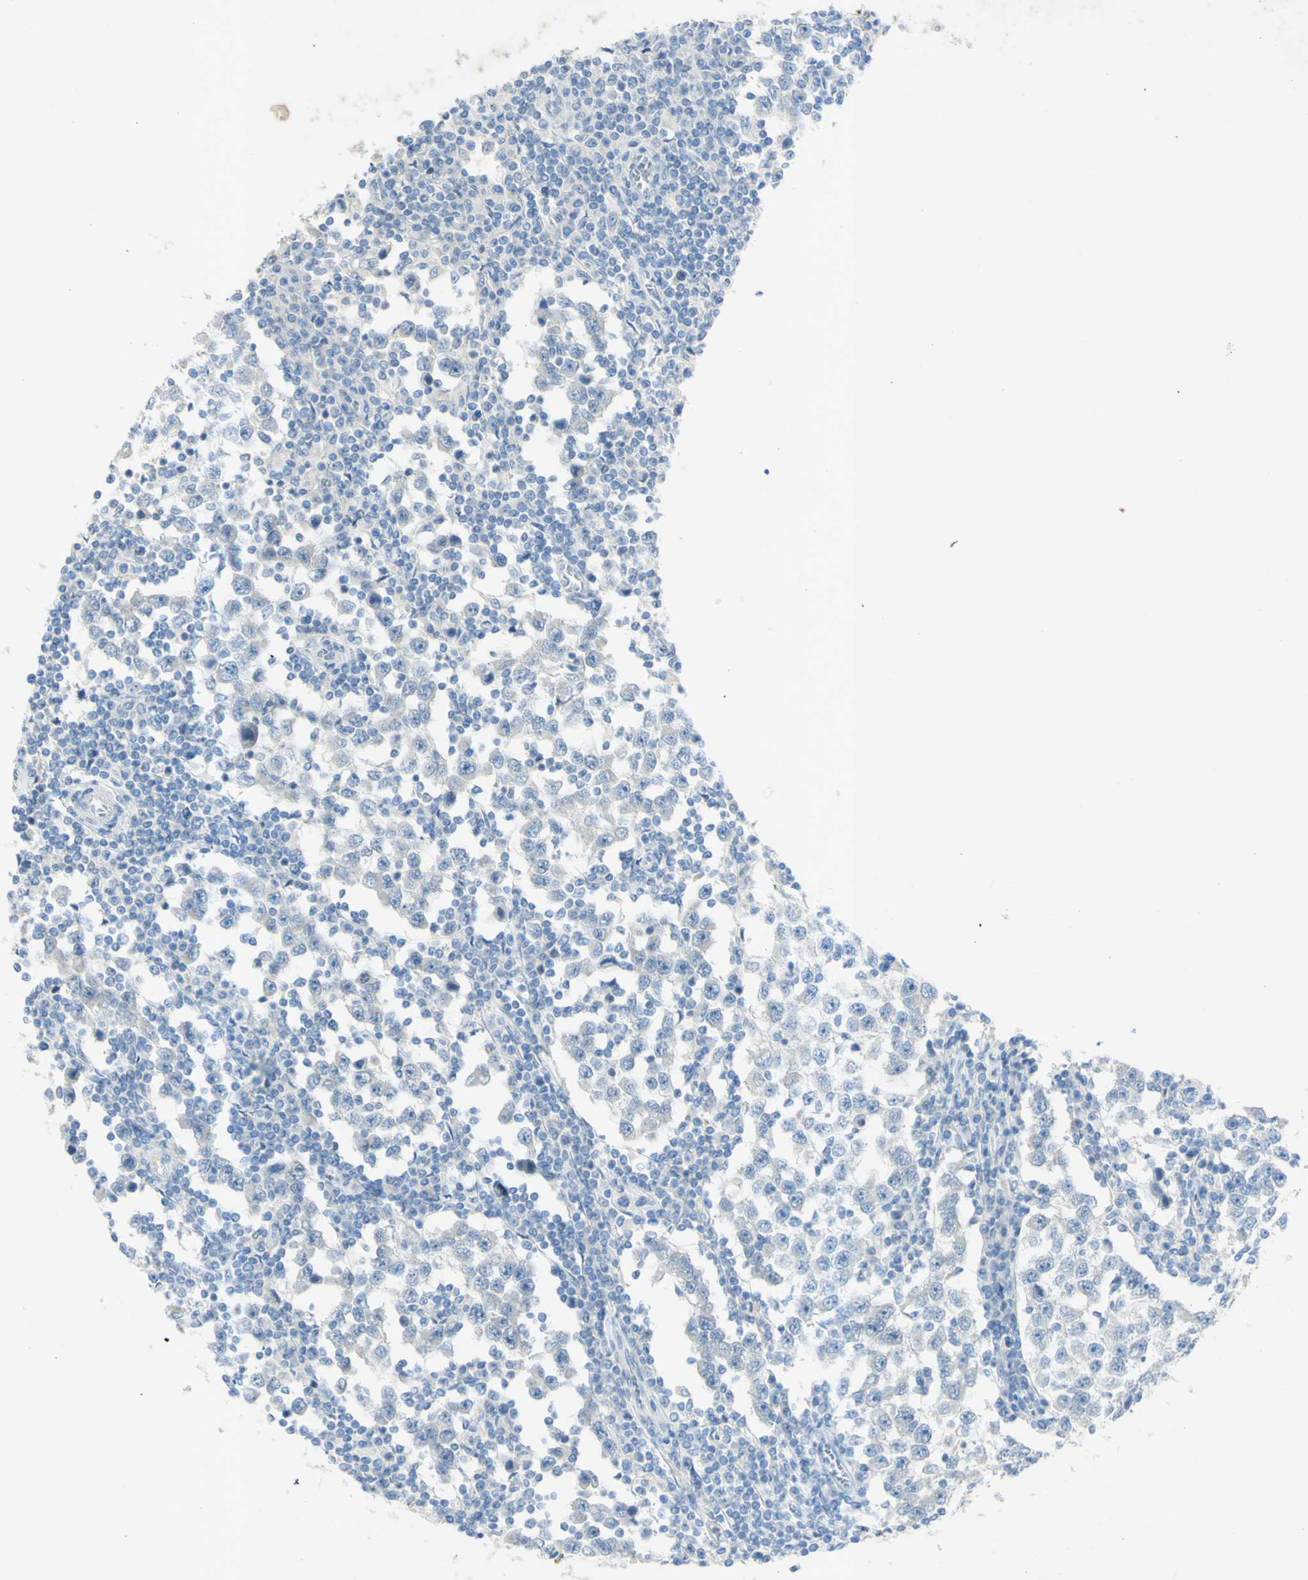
{"staining": {"intensity": "negative", "quantity": "none", "location": "none"}, "tissue": "testis cancer", "cell_type": "Tumor cells", "image_type": "cancer", "snomed": [{"axis": "morphology", "description": "Seminoma, NOS"}, {"axis": "topography", "description": "Testis"}], "caption": "Tumor cells show no significant staining in seminoma (testis).", "gene": "GDF15", "patient": {"sex": "male", "age": 65}}